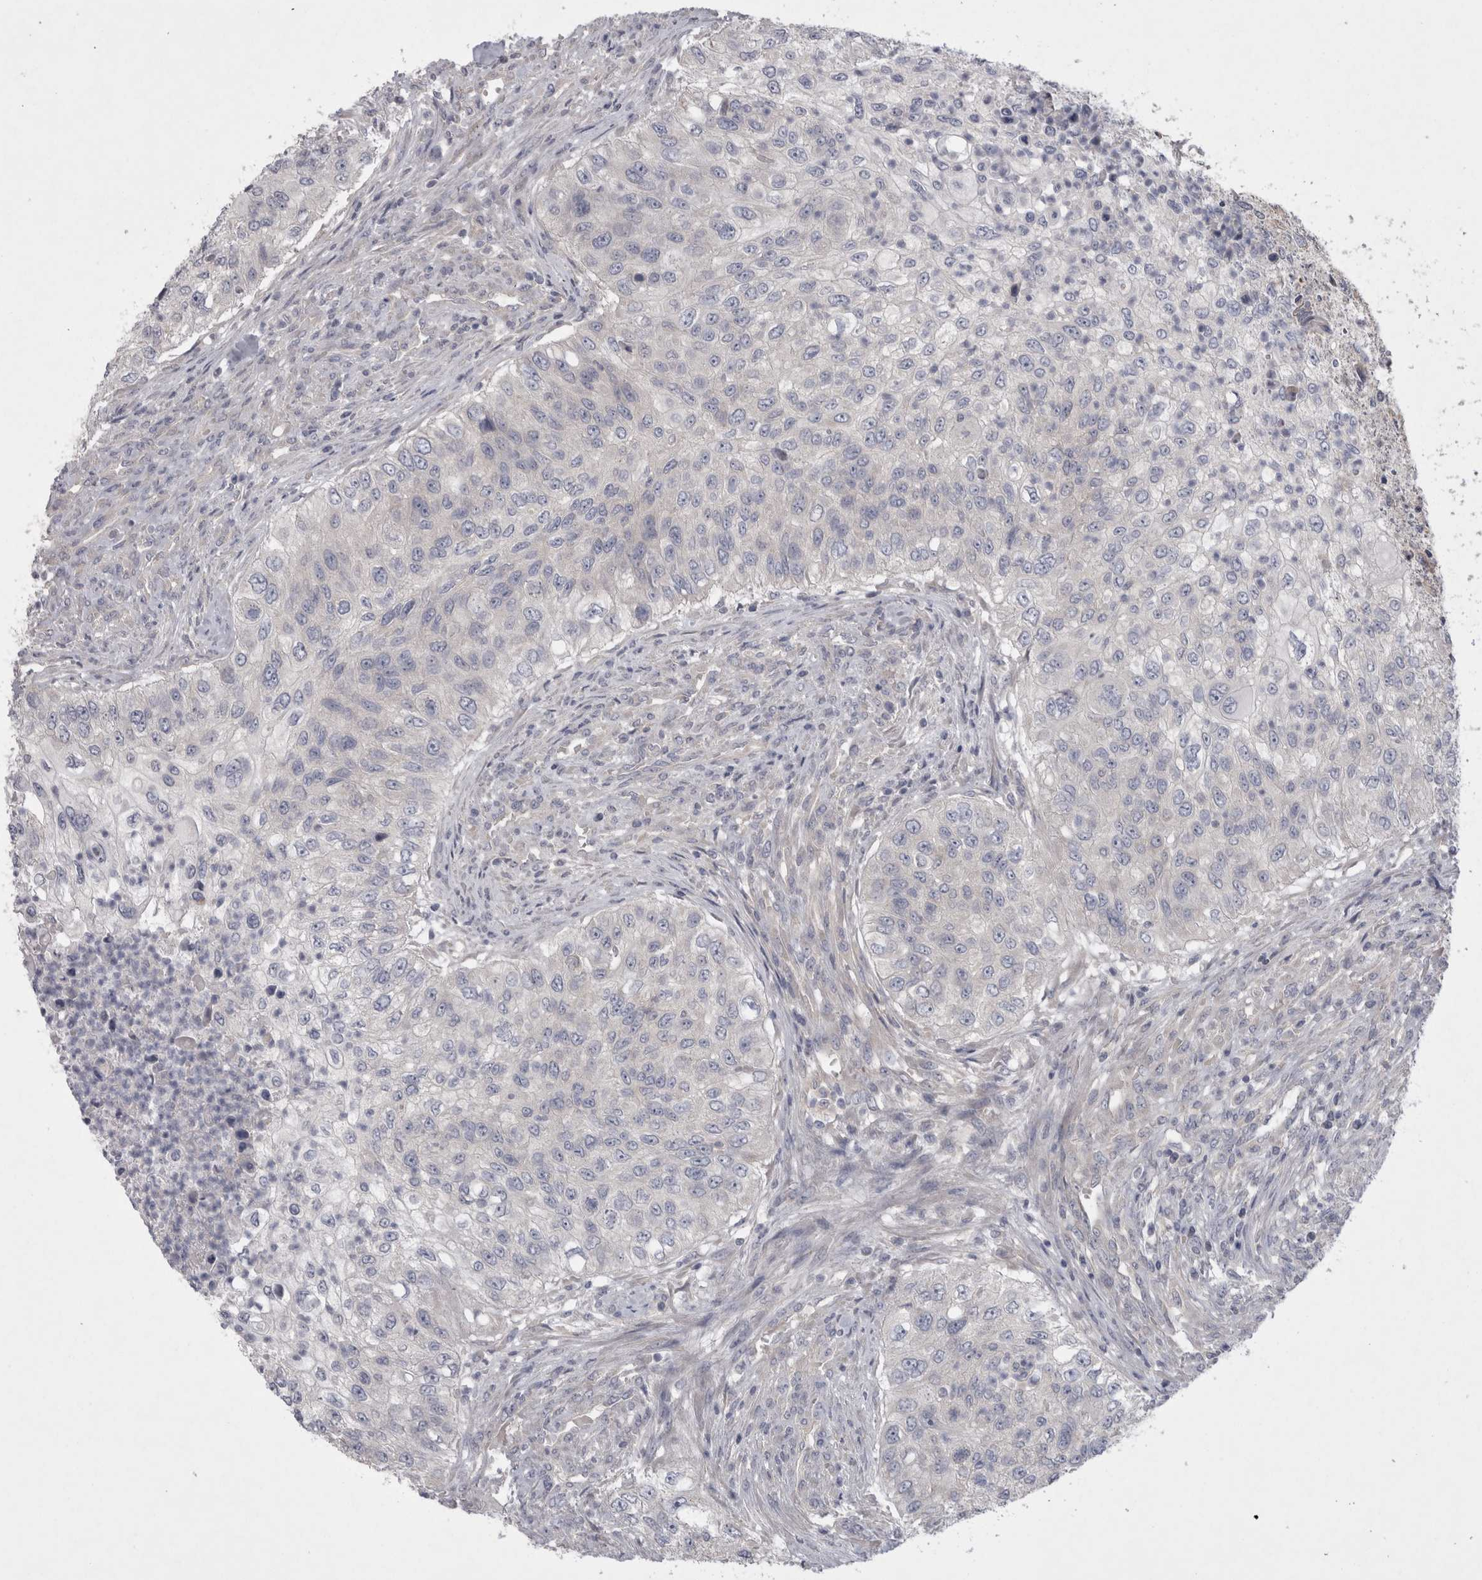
{"staining": {"intensity": "negative", "quantity": "none", "location": "none"}, "tissue": "urothelial cancer", "cell_type": "Tumor cells", "image_type": "cancer", "snomed": [{"axis": "morphology", "description": "Urothelial carcinoma, High grade"}, {"axis": "topography", "description": "Urinary bladder"}], "caption": "A photomicrograph of human urothelial cancer is negative for staining in tumor cells.", "gene": "LRRC40", "patient": {"sex": "female", "age": 60}}